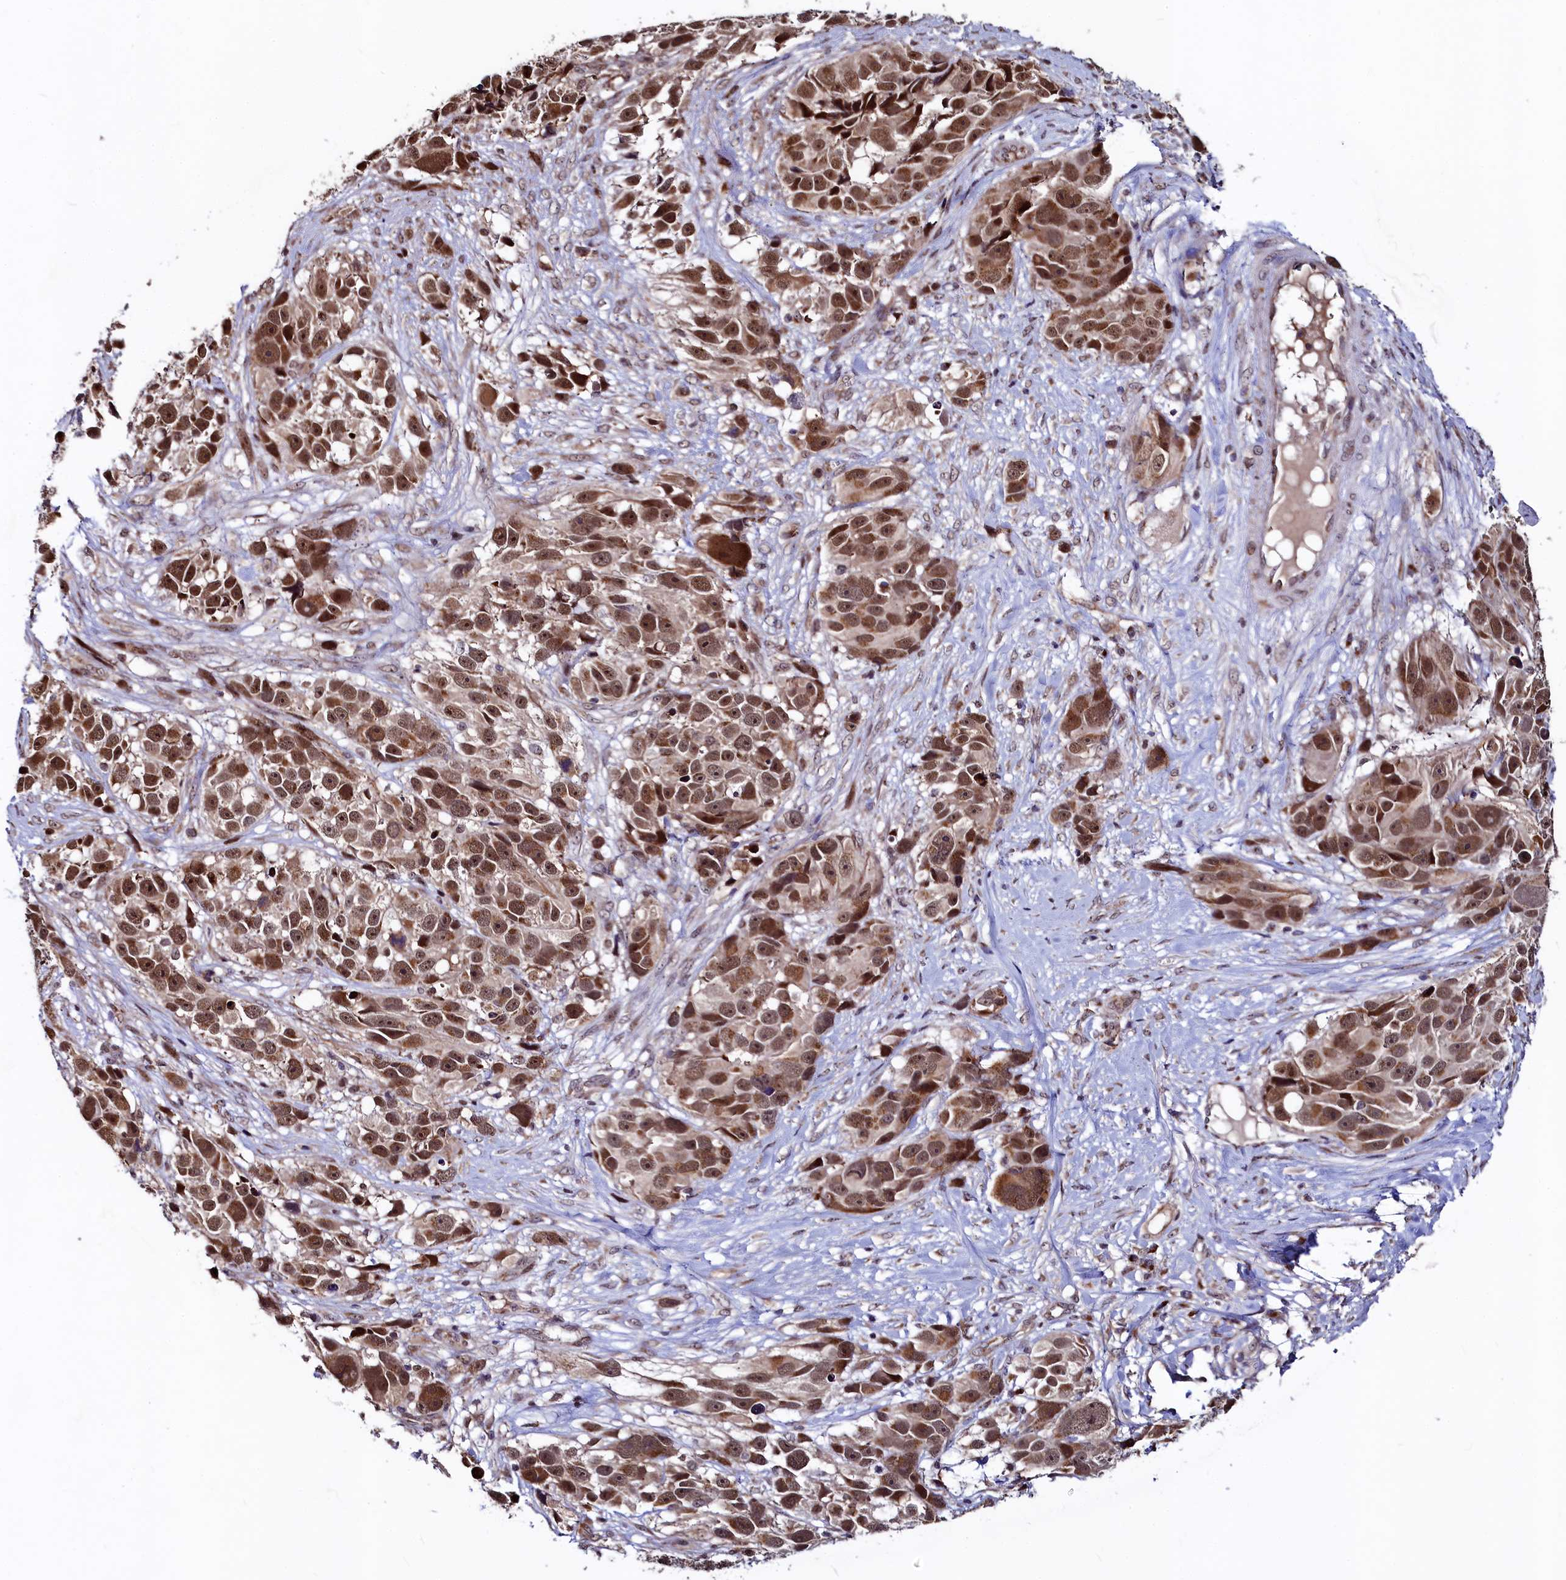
{"staining": {"intensity": "moderate", "quantity": ">75%", "location": "cytoplasmic/membranous,nuclear"}, "tissue": "melanoma", "cell_type": "Tumor cells", "image_type": "cancer", "snomed": [{"axis": "morphology", "description": "Malignant melanoma, NOS"}, {"axis": "topography", "description": "Skin"}], "caption": "About >75% of tumor cells in human melanoma show moderate cytoplasmic/membranous and nuclear protein positivity as visualized by brown immunohistochemical staining.", "gene": "SEC24C", "patient": {"sex": "male", "age": 84}}